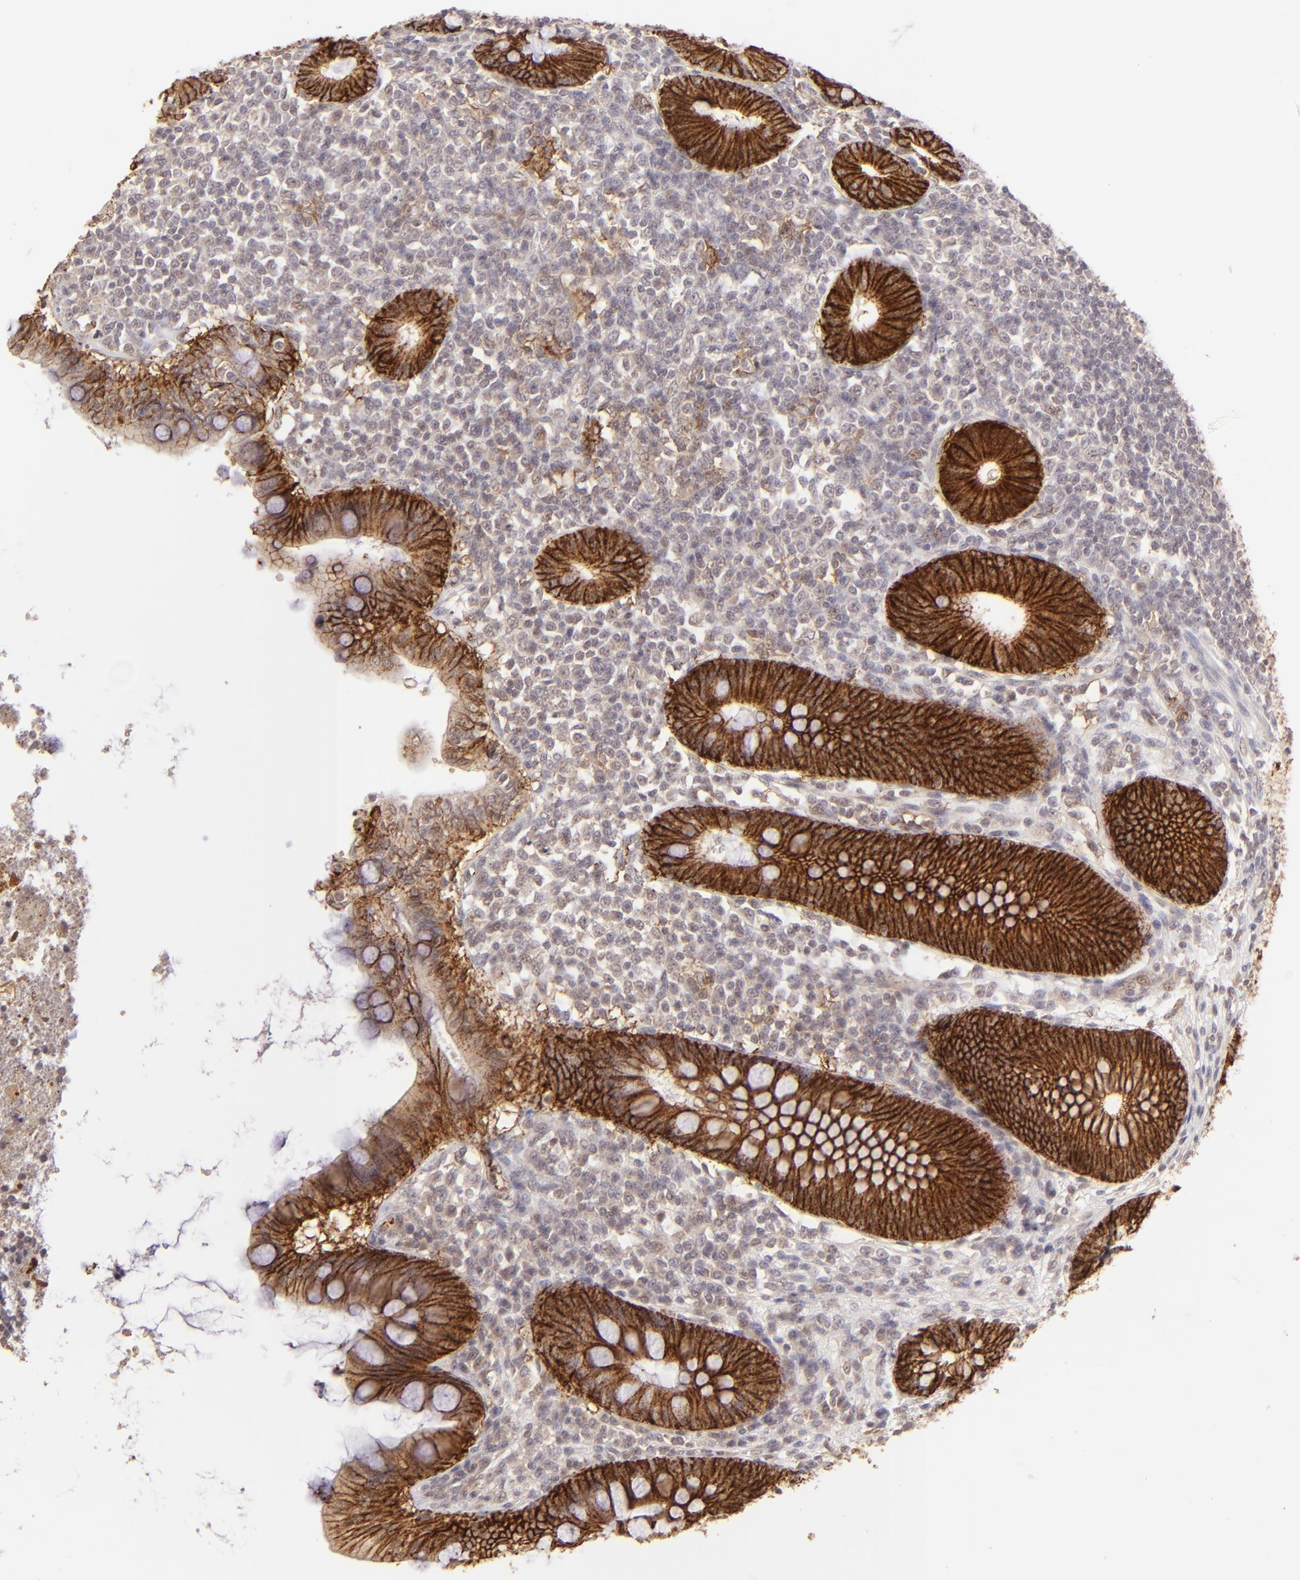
{"staining": {"intensity": "strong", "quantity": ">75%", "location": "cytoplasmic/membranous"}, "tissue": "appendix", "cell_type": "Glandular cells", "image_type": "normal", "snomed": [{"axis": "morphology", "description": "Normal tissue, NOS"}, {"axis": "topography", "description": "Appendix"}], "caption": "Brown immunohistochemical staining in normal appendix reveals strong cytoplasmic/membranous positivity in about >75% of glandular cells.", "gene": "CLDN1", "patient": {"sex": "female", "age": 66}}